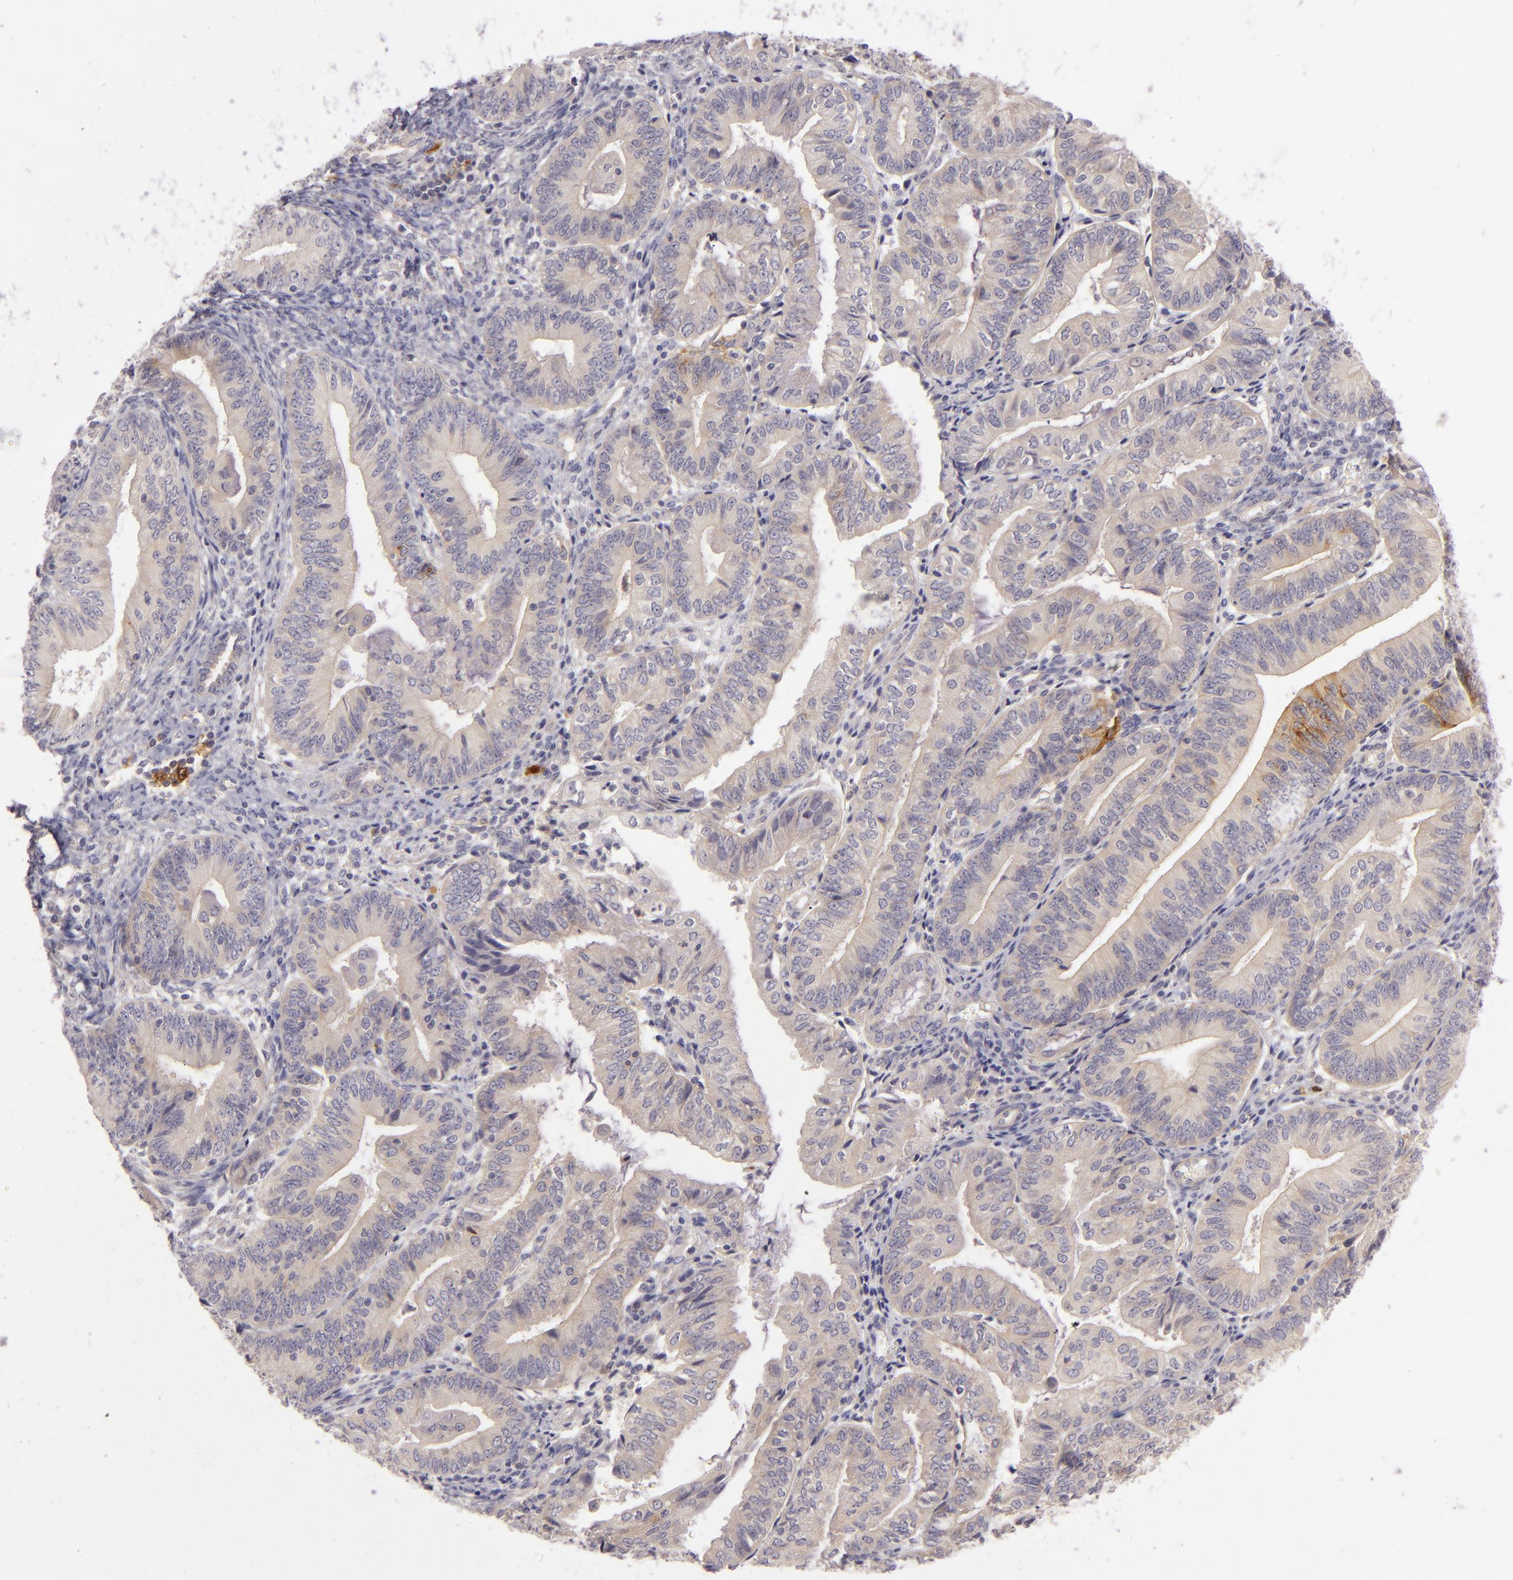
{"staining": {"intensity": "moderate", "quantity": "<25%", "location": "cytoplasmic/membranous"}, "tissue": "endometrial cancer", "cell_type": "Tumor cells", "image_type": "cancer", "snomed": [{"axis": "morphology", "description": "Adenocarcinoma, NOS"}, {"axis": "topography", "description": "Endometrium"}], "caption": "Immunohistochemical staining of endometrial cancer (adenocarcinoma) displays low levels of moderate cytoplasmic/membranous positivity in about <25% of tumor cells. The staining was performed using DAB (3,3'-diaminobenzidine), with brown indicating positive protein expression. Nuclei are stained blue with hematoxylin.", "gene": "CD83", "patient": {"sex": "female", "age": 55}}